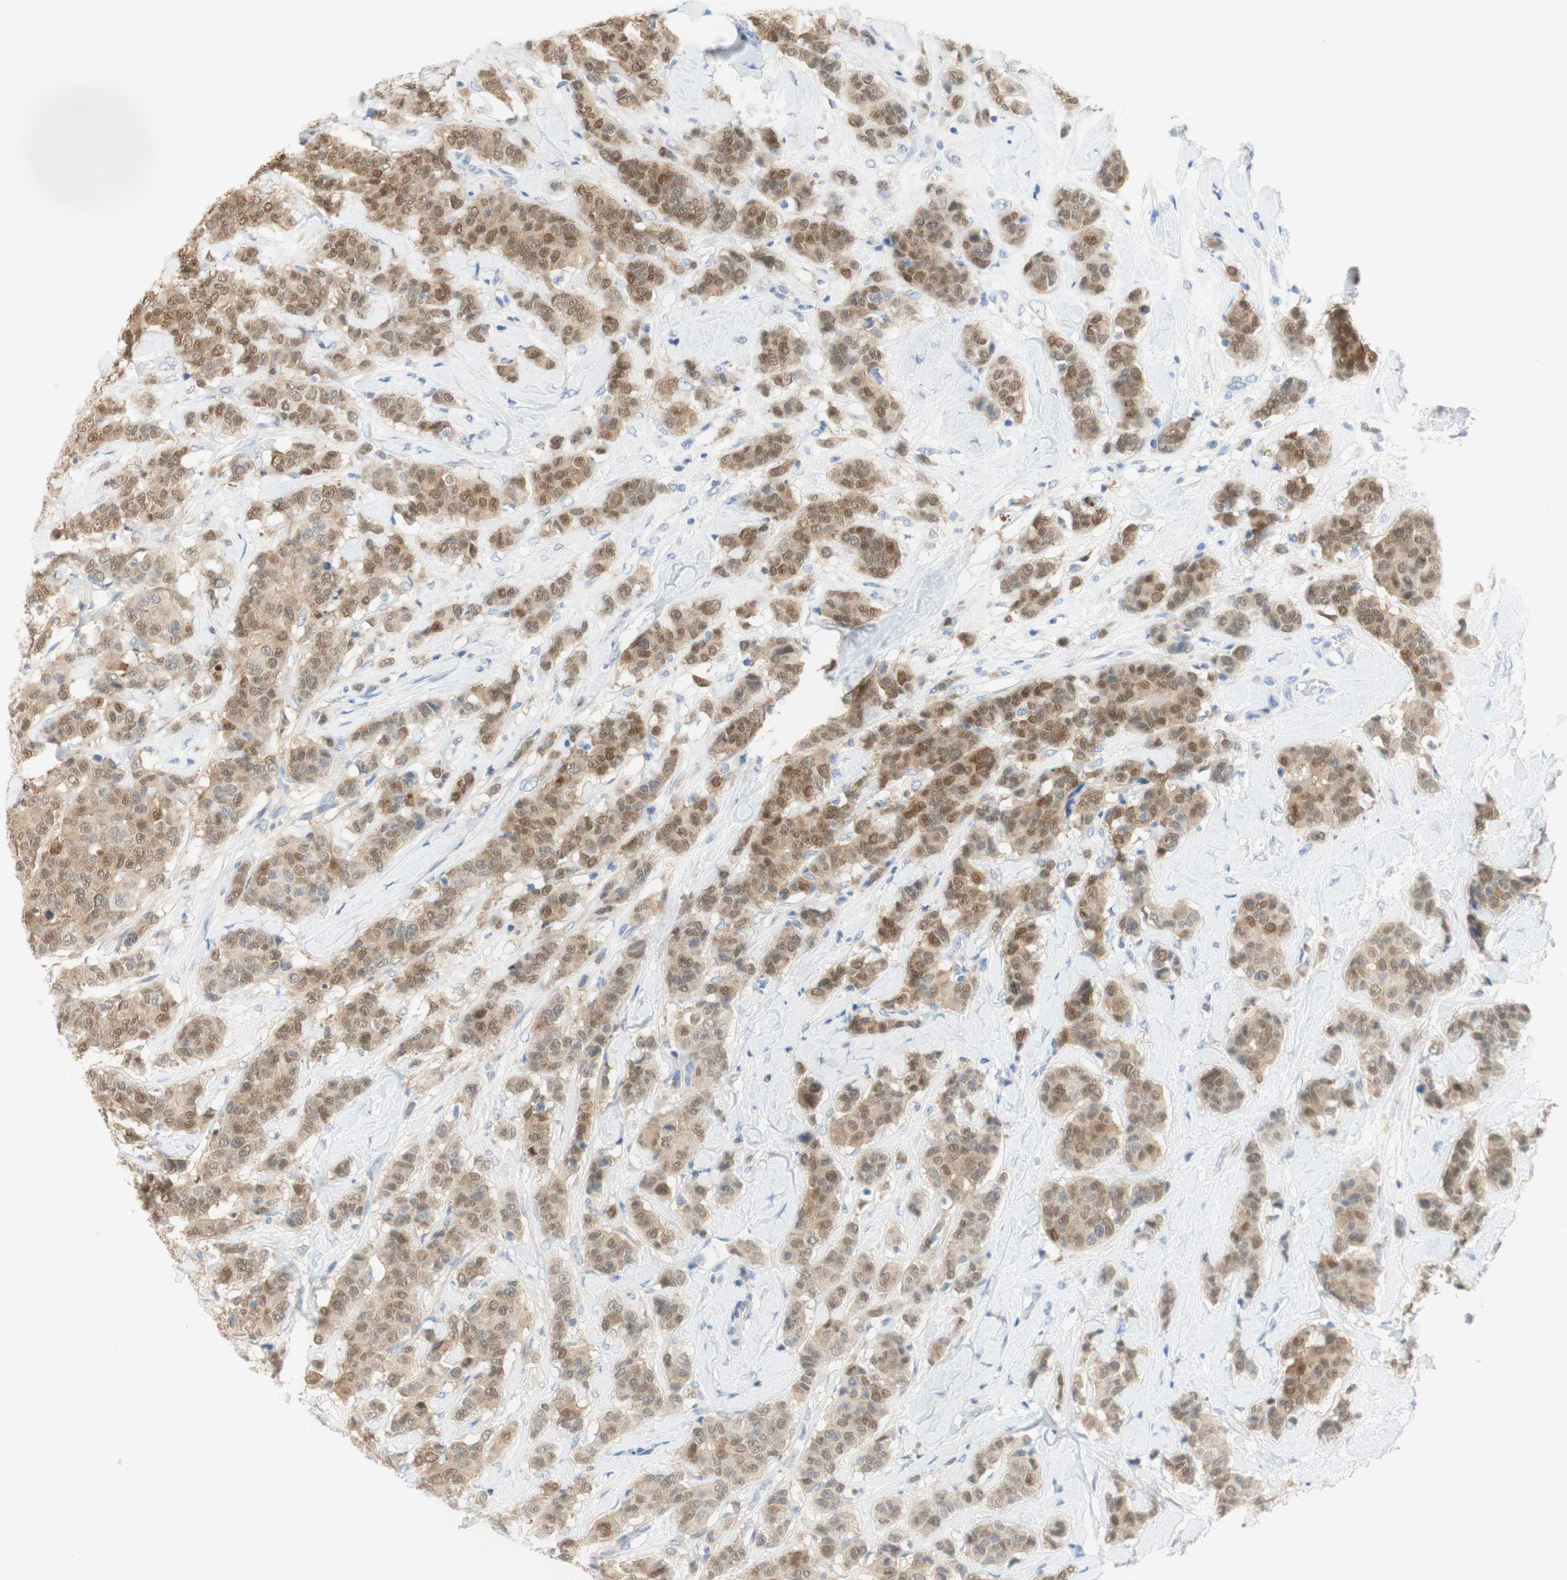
{"staining": {"intensity": "moderate", "quantity": ">75%", "location": "cytoplasmic/membranous,nuclear"}, "tissue": "breast cancer", "cell_type": "Tumor cells", "image_type": "cancer", "snomed": [{"axis": "morphology", "description": "Normal tissue, NOS"}, {"axis": "morphology", "description": "Duct carcinoma"}, {"axis": "topography", "description": "Breast"}], "caption": "Immunohistochemistry (IHC) histopathology image of human breast invasive ductal carcinoma stained for a protein (brown), which shows medium levels of moderate cytoplasmic/membranous and nuclear expression in about >75% of tumor cells.", "gene": "SELENBP1", "patient": {"sex": "female", "age": 40}}